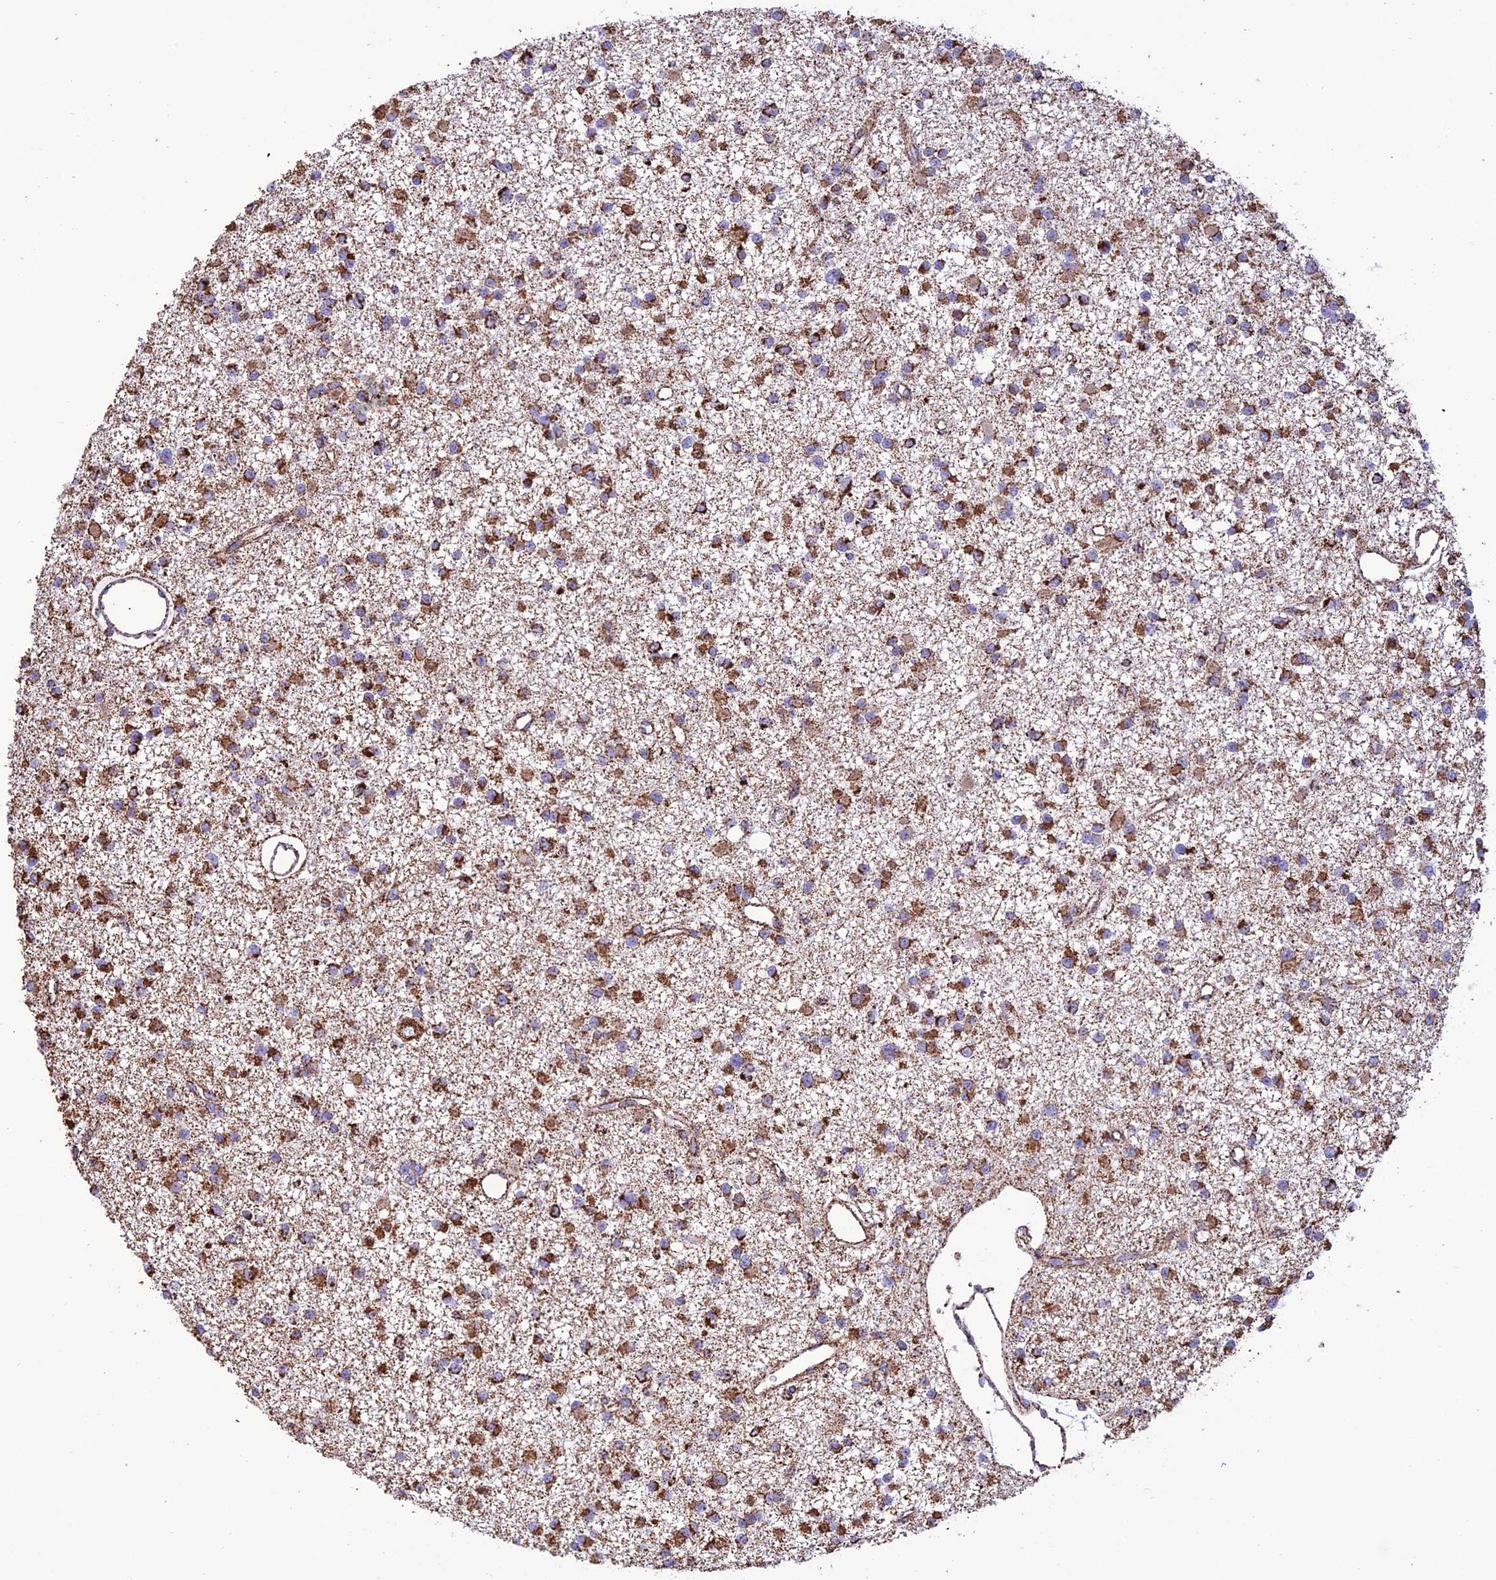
{"staining": {"intensity": "strong", "quantity": ">75%", "location": "cytoplasmic/membranous"}, "tissue": "glioma", "cell_type": "Tumor cells", "image_type": "cancer", "snomed": [{"axis": "morphology", "description": "Glioma, malignant, Low grade"}, {"axis": "topography", "description": "Brain"}], "caption": "Glioma tissue displays strong cytoplasmic/membranous staining in approximately >75% of tumor cells, visualized by immunohistochemistry.", "gene": "NDUFAF1", "patient": {"sex": "female", "age": 22}}